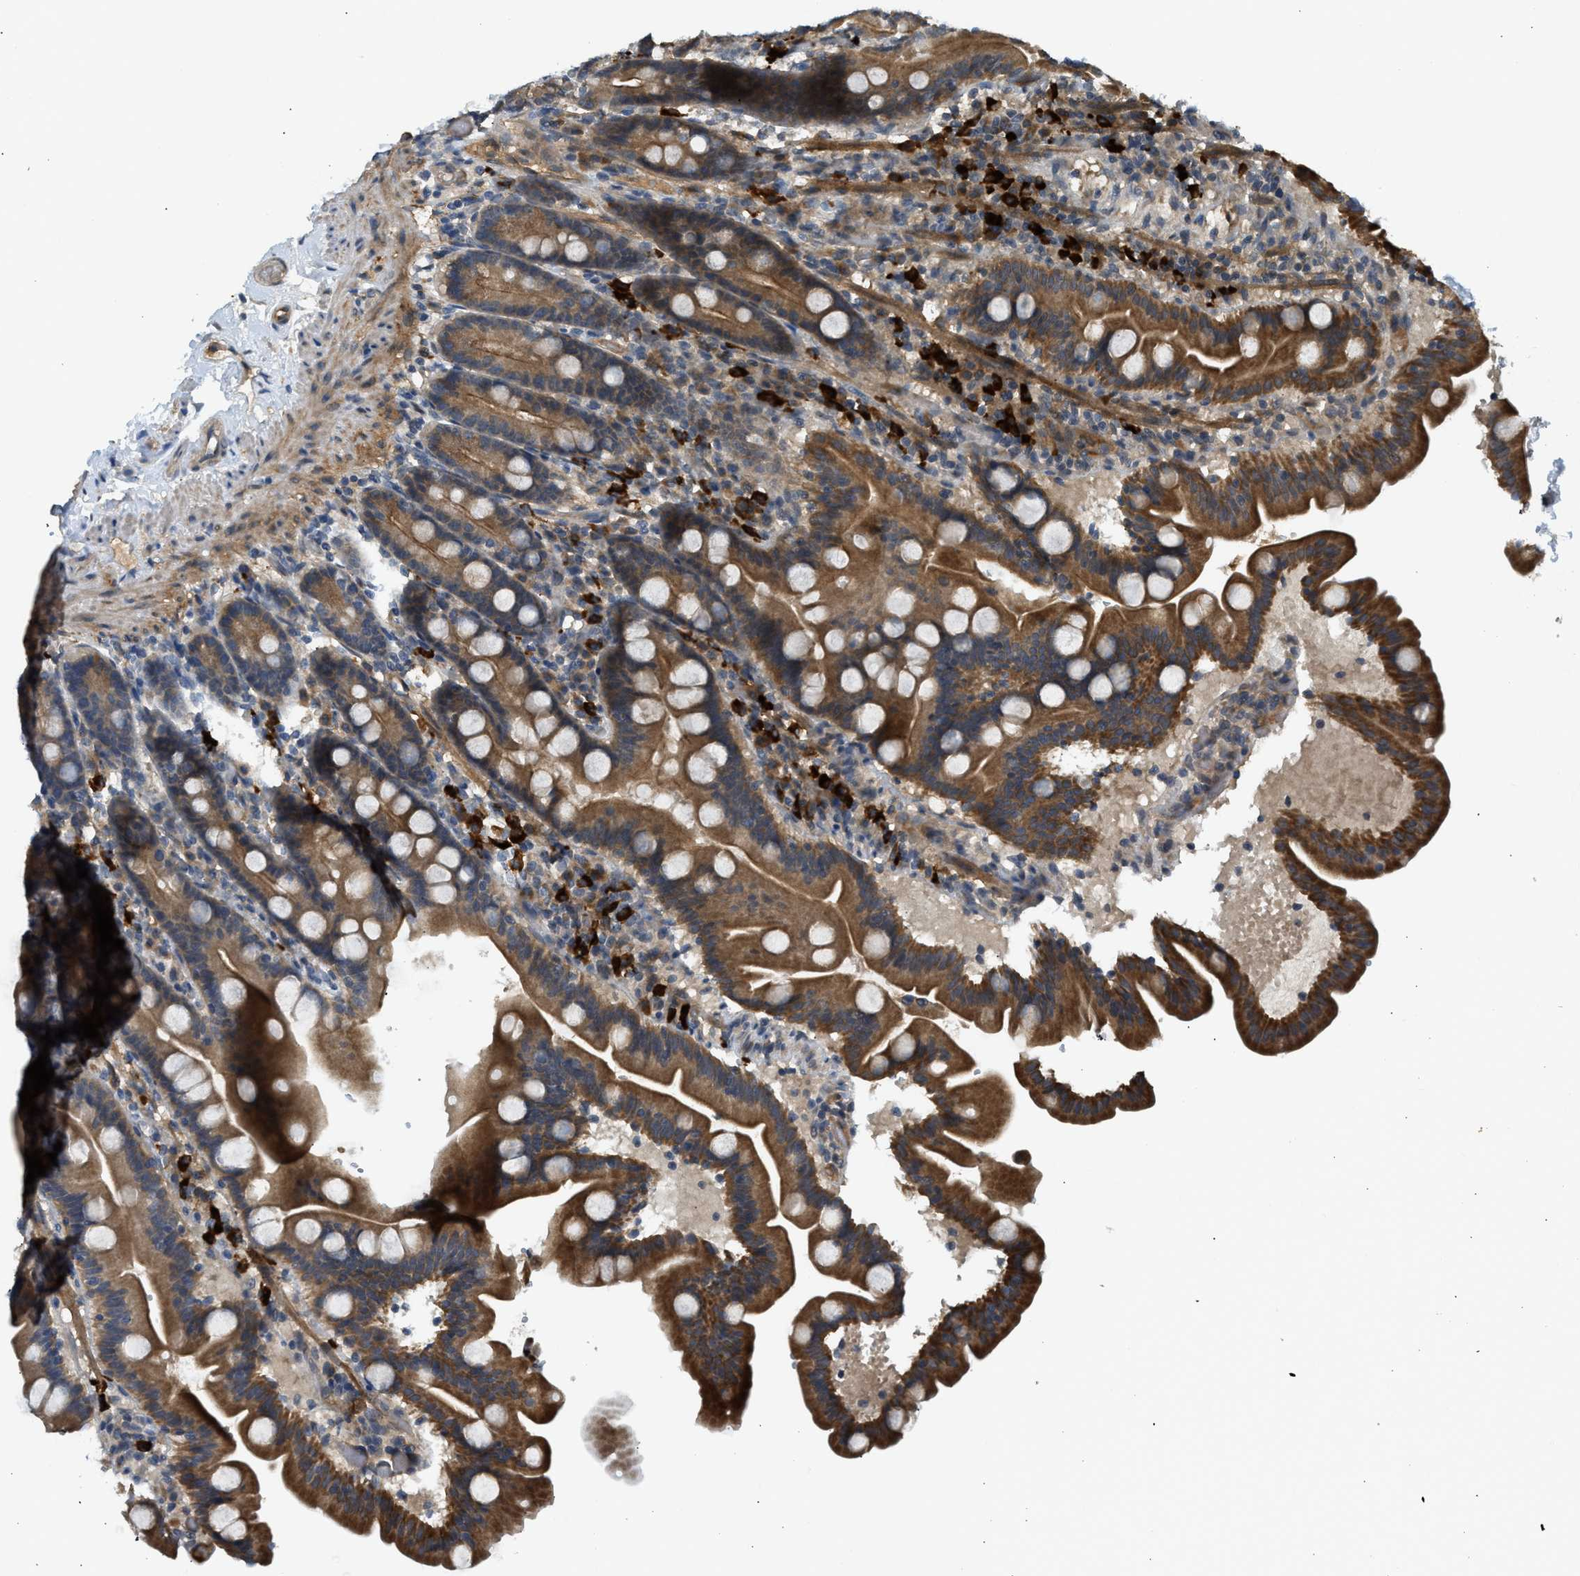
{"staining": {"intensity": "strong", "quantity": ">75%", "location": "cytoplasmic/membranous"}, "tissue": "duodenum", "cell_type": "Glandular cells", "image_type": "normal", "snomed": [{"axis": "morphology", "description": "Normal tissue, NOS"}, {"axis": "topography", "description": "Duodenum"}], "caption": "Protein staining by immunohistochemistry reveals strong cytoplasmic/membranous staining in approximately >75% of glandular cells in benign duodenum.", "gene": "ADCY8", "patient": {"sex": "male", "age": 54}}